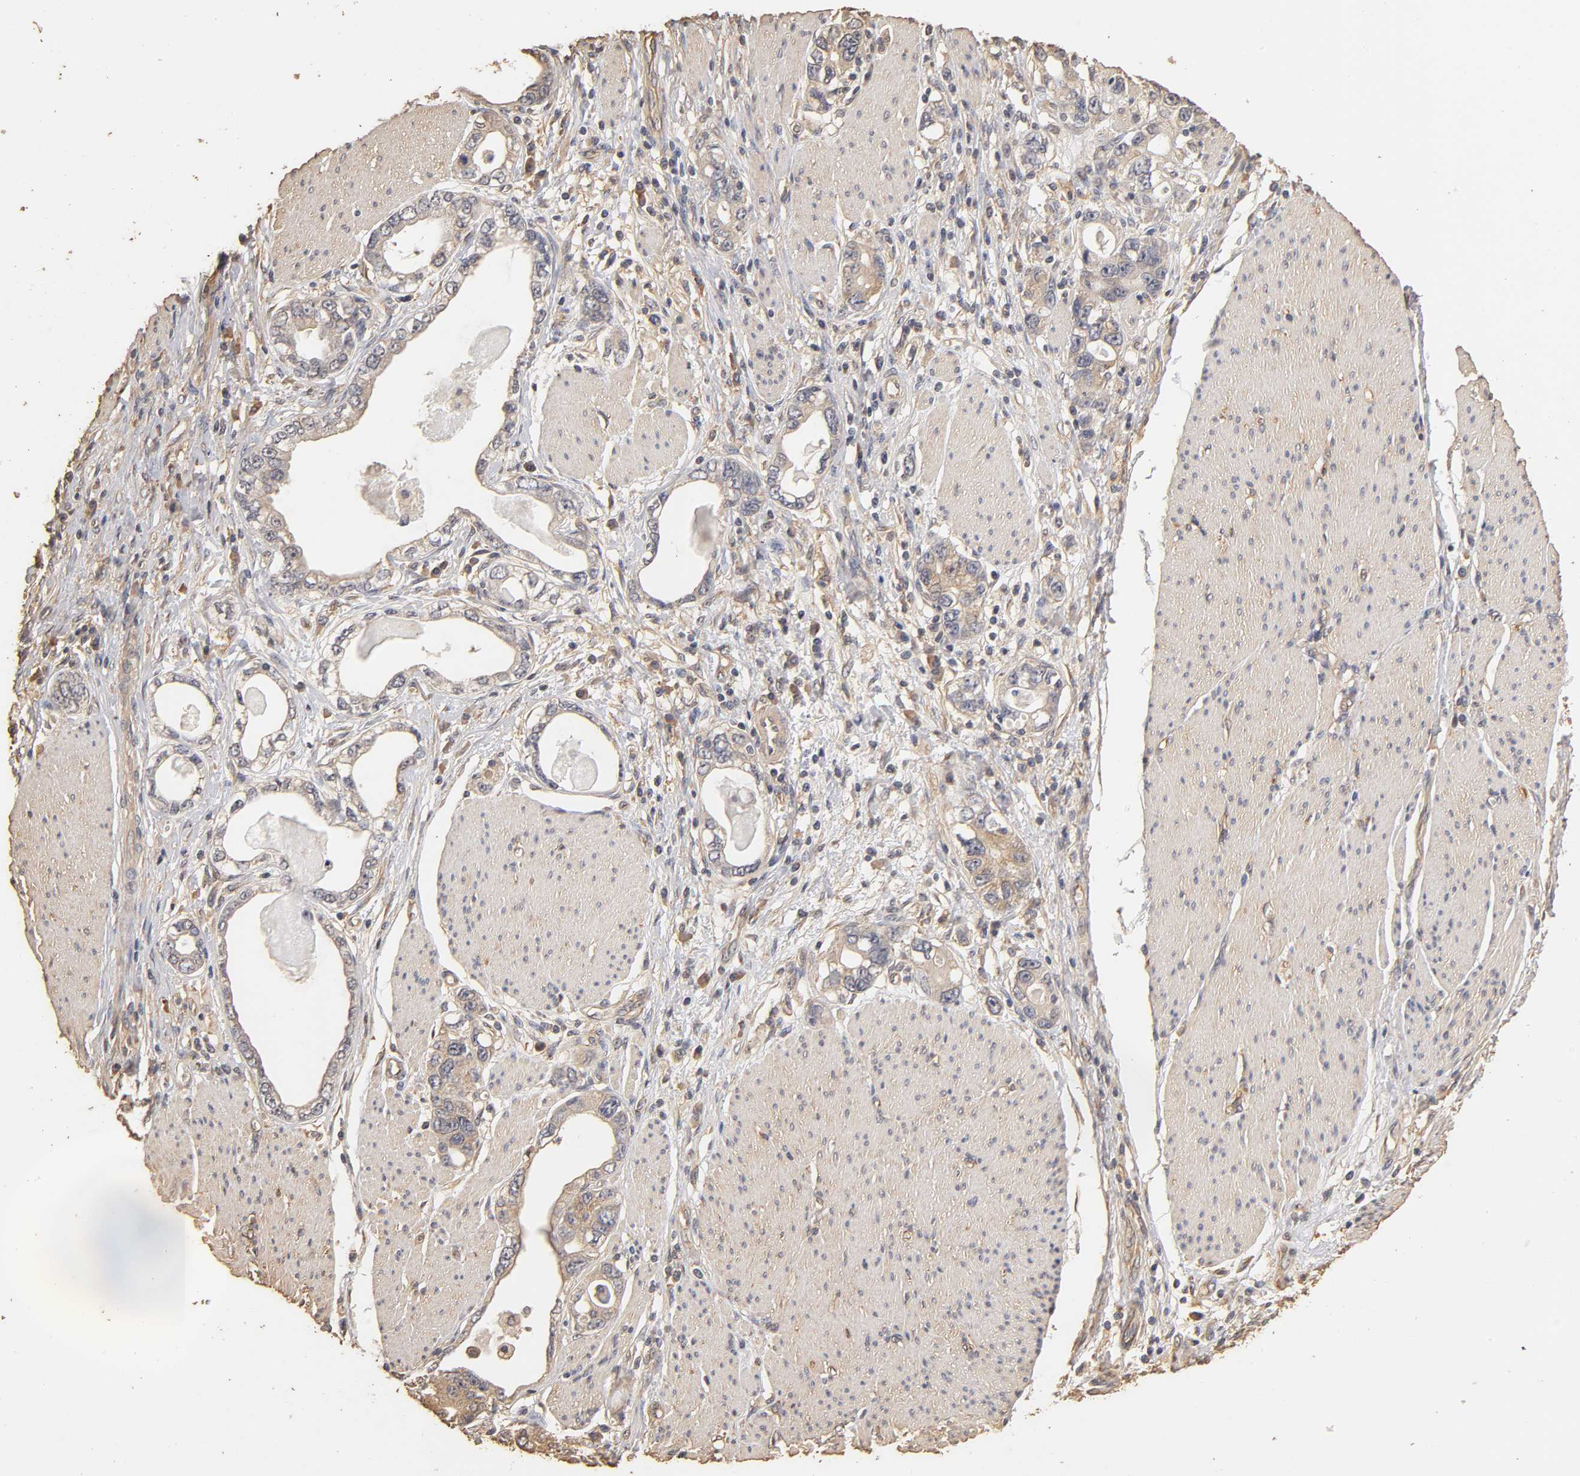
{"staining": {"intensity": "weak", "quantity": "25%-75%", "location": "cytoplasmic/membranous"}, "tissue": "stomach cancer", "cell_type": "Tumor cells", "image_type": "cancer", "snomed": [{"axis": "morphology", "description": "Adenocarcinoma, NOS"}, {"axis": "topography", "description": "Stomach, lower"}], "caption": "Immunohistochemistry (IHC) image of neoplastic tissue: human stomach cancer stained using immunohistochemistry reveals low levels of weak protein expression localized specifically in the cytoplasmic/membranous of tumor cells, appearing as a cytoplasmic/membranous brown color.", "gene": "VSIG4", "patient": {"sex": "female", "age": 93}}